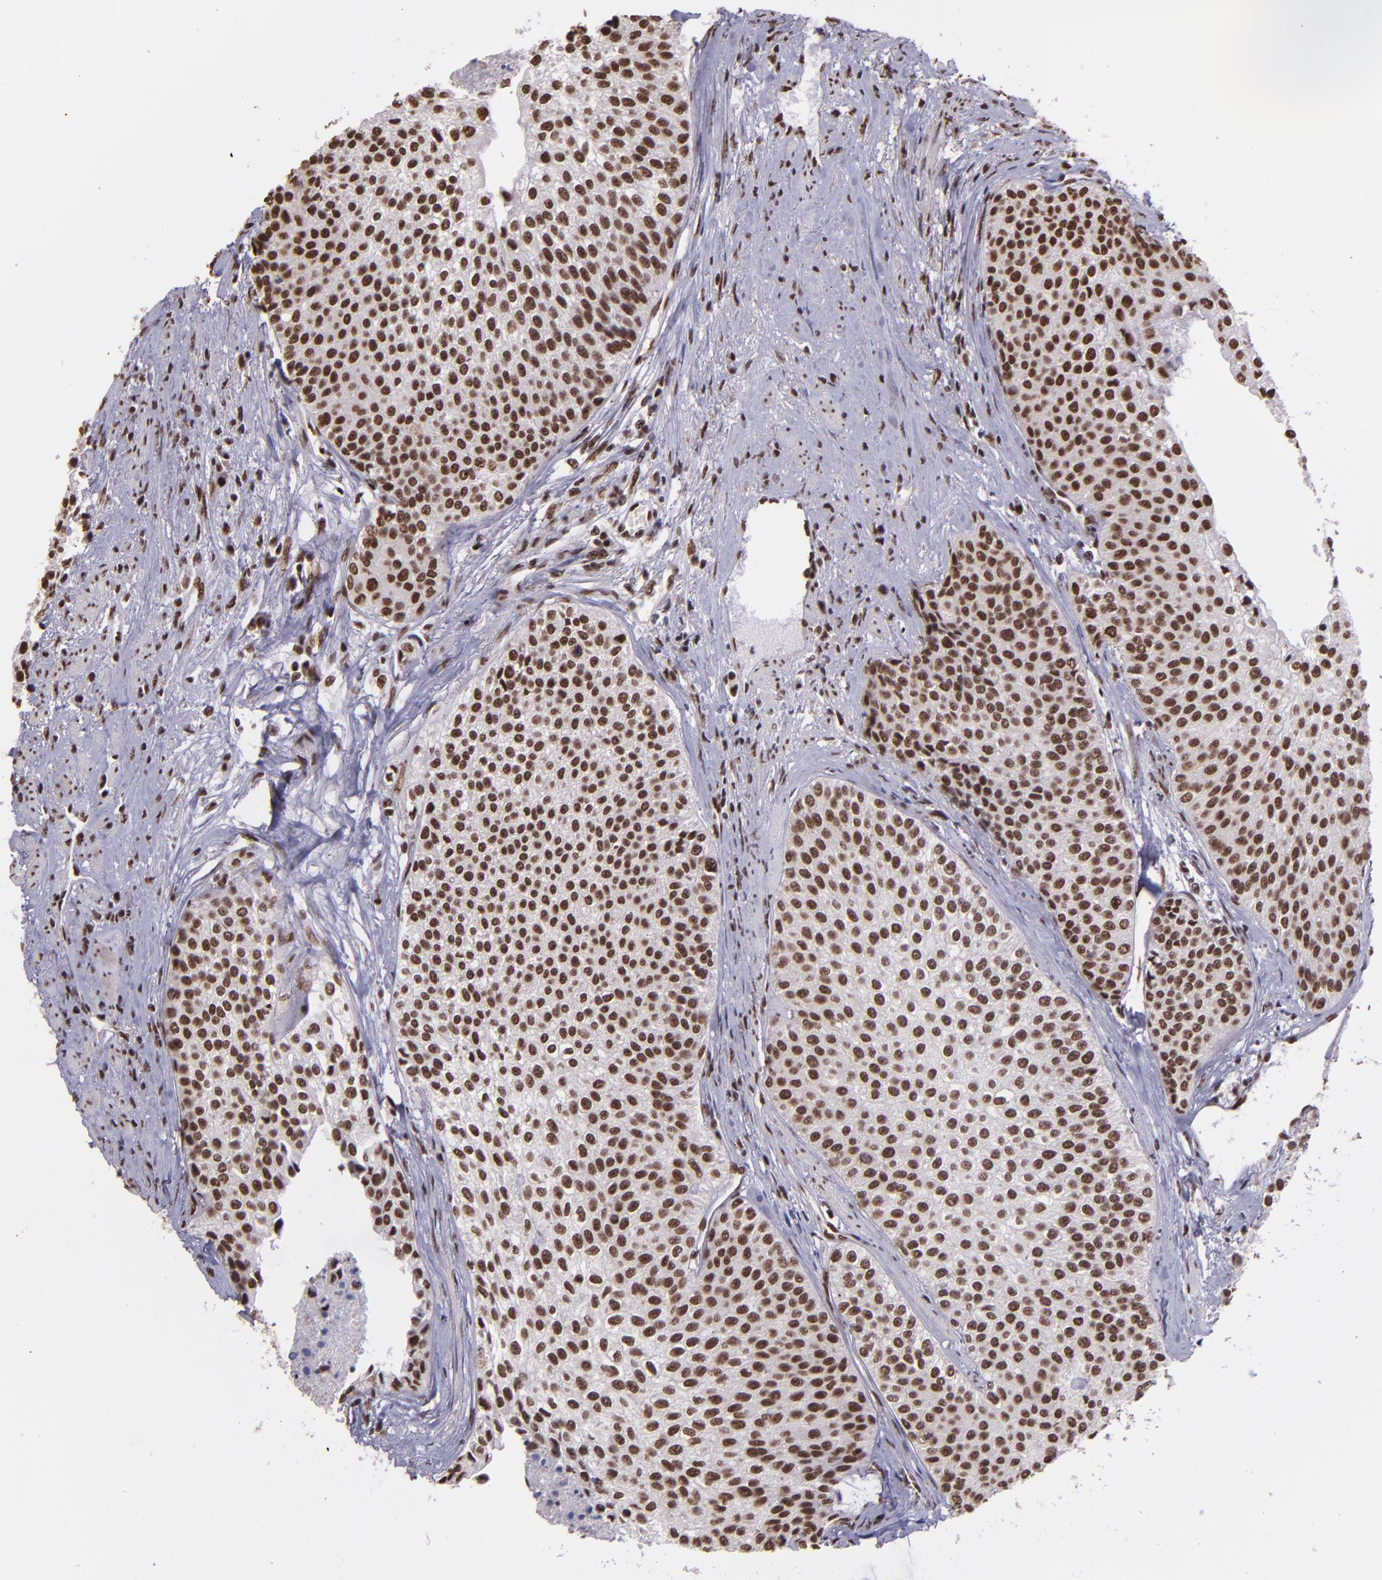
{"staining": {"intensity": "strong", "quantity": ">75%", "location": "nuclear"}, "tissue": "urothelial cancer", "cell_type": "Tumor cells", "image_type": "cancer", "snomed": [{"axis": "morphology", "description": "Urothelial carcinoma, Low grade"}, {"axis": "topography", "description": "Urinary bladder"}], "caption": "This is an image of immunohistochemistry (IHC) staining of urothelial cancer, which shows strong staining in the nuclear of tumor cells.", "gene": "PQBP1", "patient": {"sex": "female", "age": 73}}